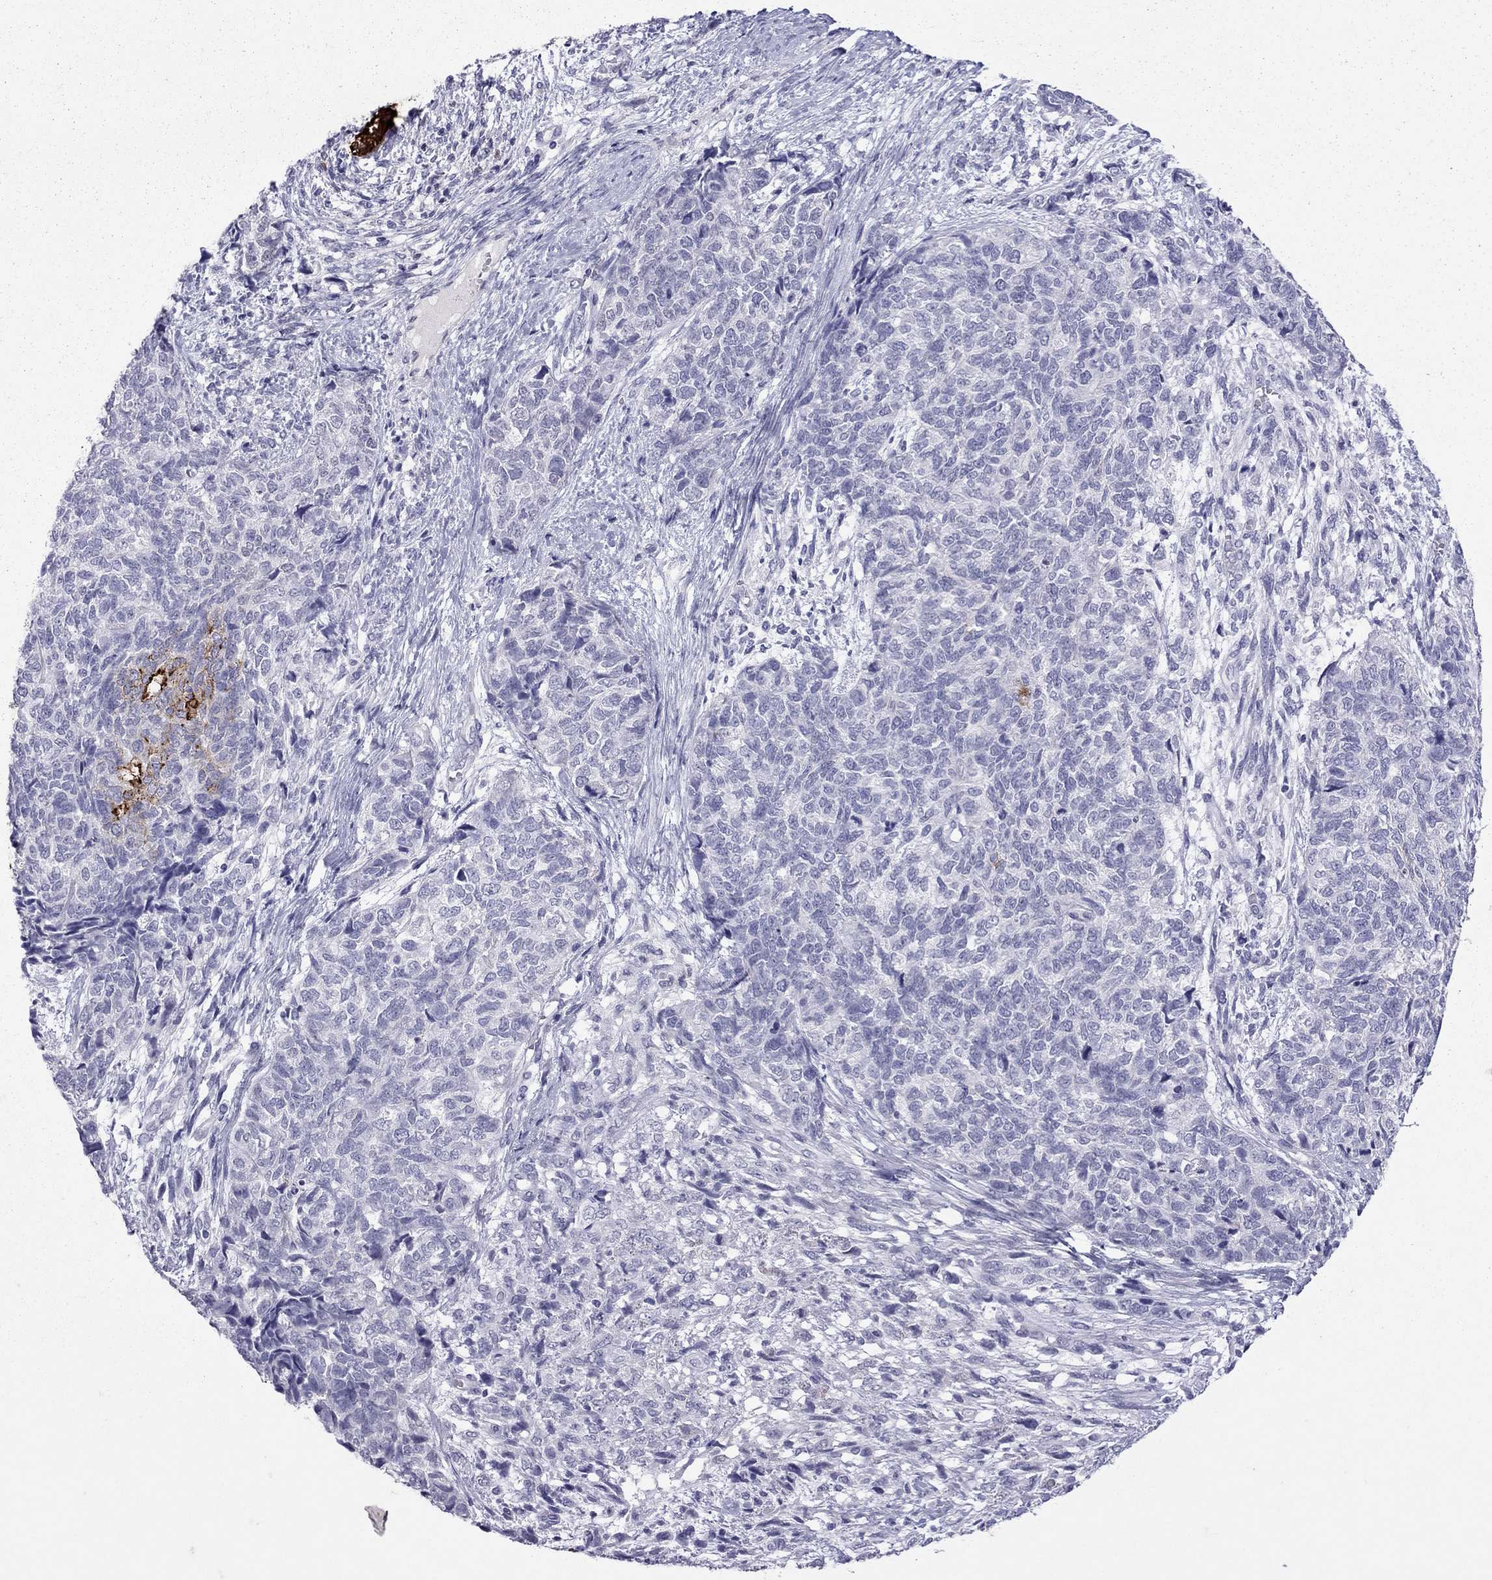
{"staining": {"intensity": "strong", "quantity": "<25%", "location": "cytoplasmic/membranous"}, "tissue": "cervical cancer", "cell_type": "Tumor cells", "image_type": "cancer", "snomed": [{"axis": "morphology", "description": "Squamous cell carcinoma, NOS"}, {"axis": "topography", "description": "Cervix"}], "caption": "Brown immunohistochemical staining in human cervical cancer (squamous cell carcinoma) demonstrates strong cytoplasmic/membranous expression in approximately <25% of tumor cells.", "gene": "MUC16", "patient": {"sex": "female", "age": 63}}